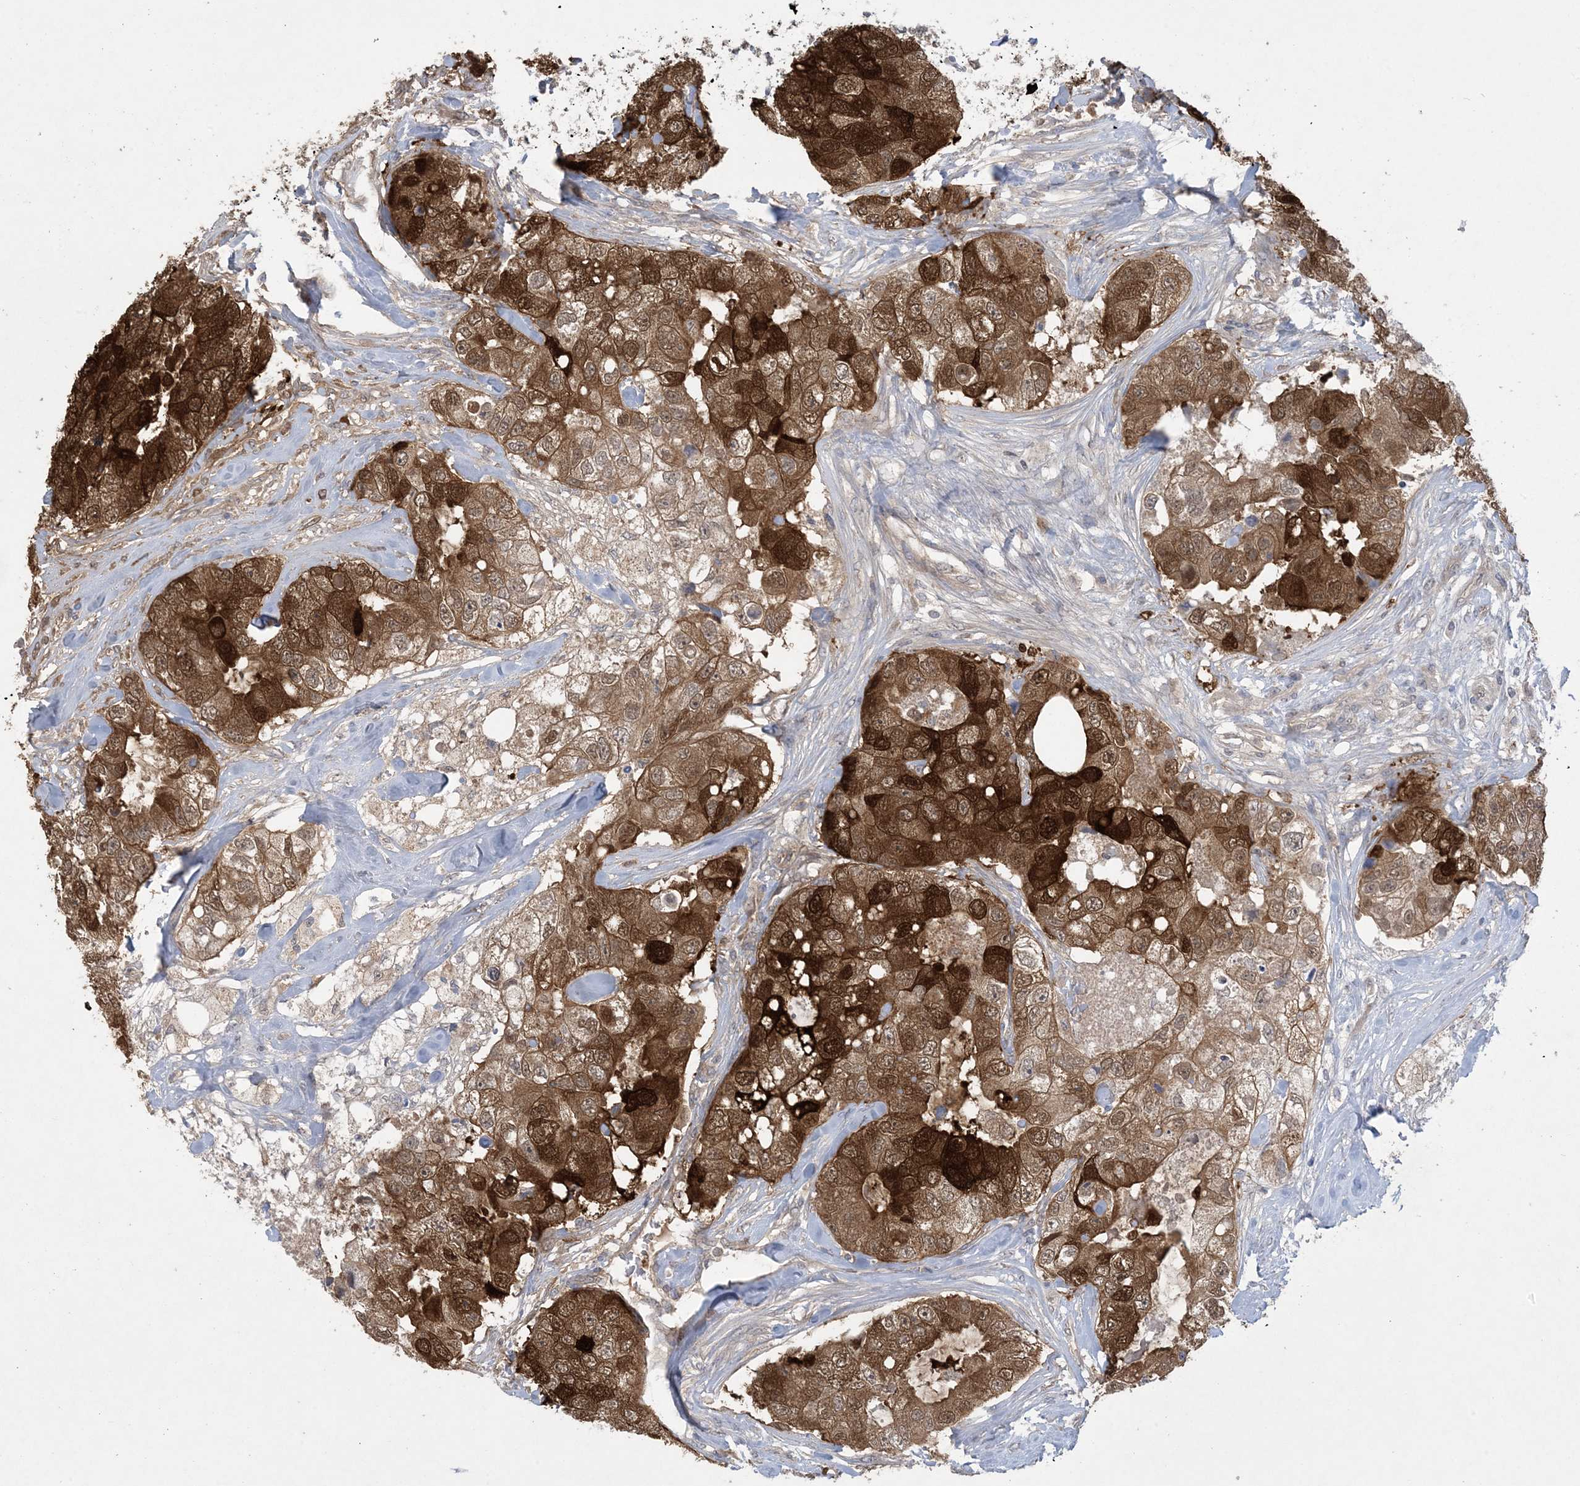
{"staining": {"intensity": "strong", "quantity": ">75%", "location": "cytoplasmic/membranous,nuclear"}, "tissue": "breast cancer", "cell_type": "Tumor cells", "image_type": "cancer", "snomed": [{"axis": "morphology", "description": "Duct carcinoma"}, {"axis": "topography", "description": "Breast"}], "caption": "Immunohistochemistry (IHC) image of neoplastic tissue: human breast infiltrating ductal carcinoma stained using immunohistochemistry (IHC) exhibits high levels of strong protein expression localized specifically in the cytoplasmic/membranous and nuclear of tumor cells, appearing as a cytoplasmic/membranous and nuclear brown color.", "gene": "HMGCS1", "patient": {"sex": "female", "age": 62}}